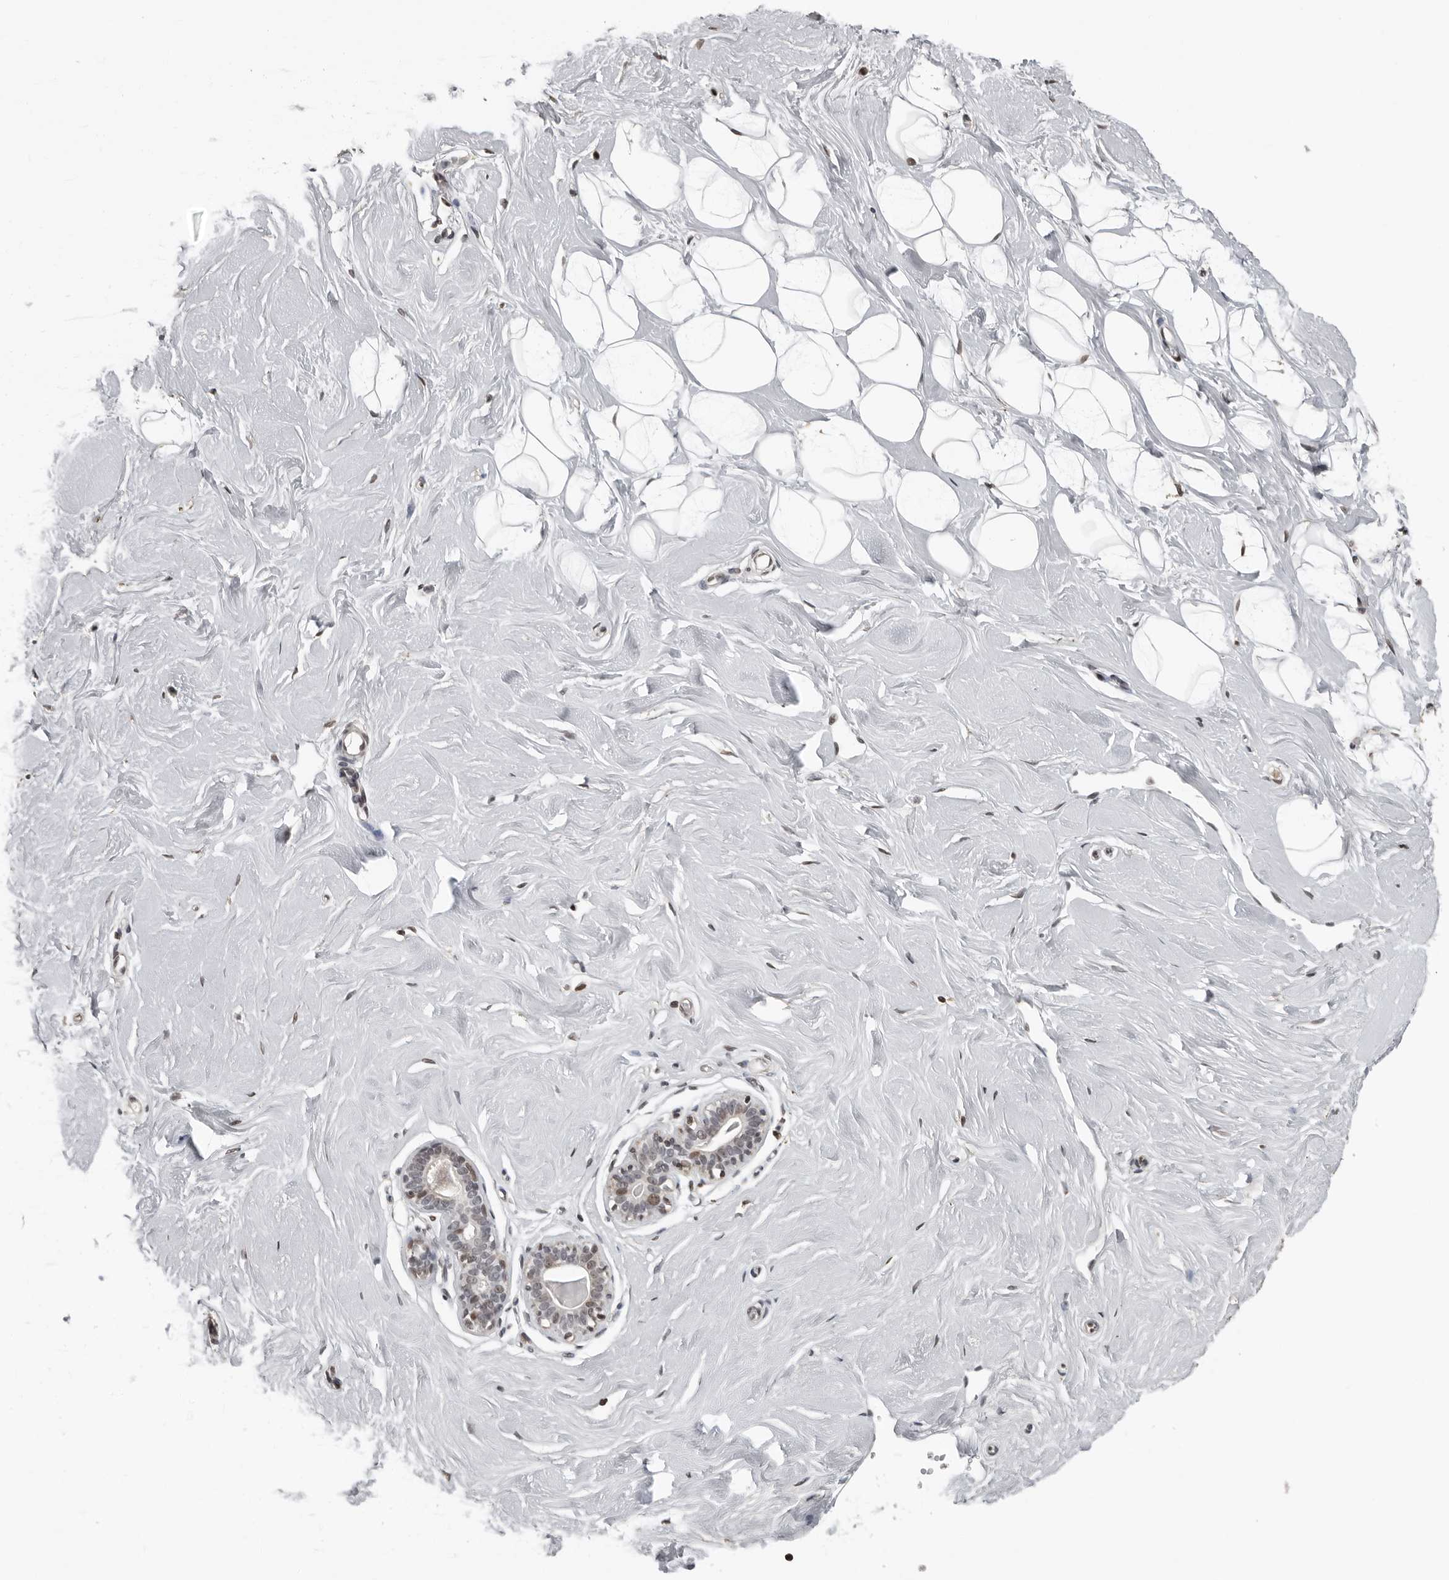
{"staining": {"intensity": "negative", "quantity": "none", "location": "none"}, "tissue": "breast", "cell_type": "Adipocytes", "image_type": "normal", "snomed": [{"axis": "morphology", "description": "Normal tissue, NOS"}, {"axis": "topography", "description": "Breast"}], "caption": "Immunohistochemical staining of unremarkable human breast reveals no significant staining in adipocytes.", "gene": "ORC1", "patient": {"sex": "female", "age": 23}}